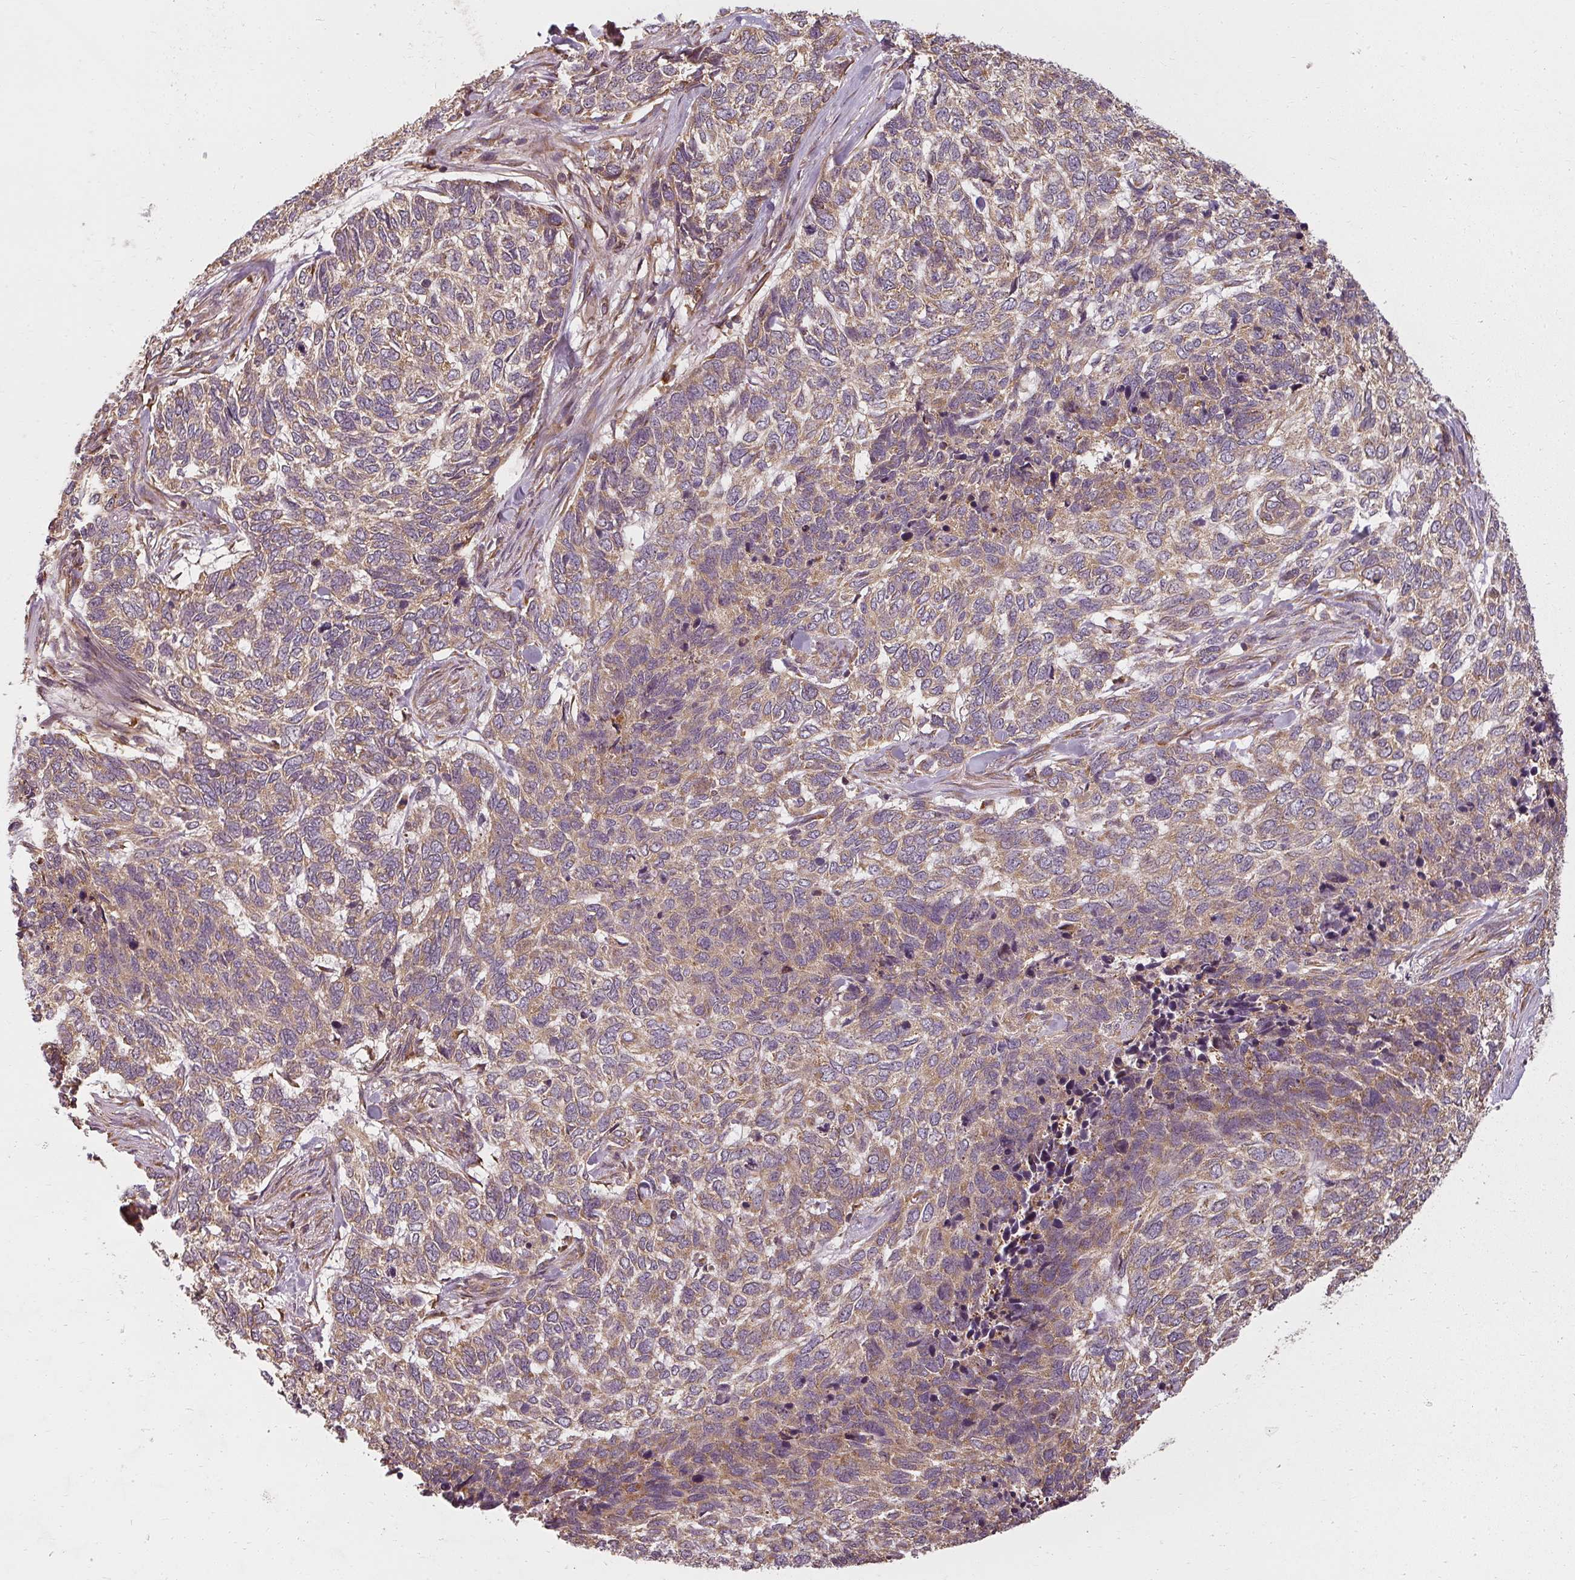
{"staining": {"intensity": "moderate", "quantity": ">75%", "location": "cytoplasmic/membranous"}, "tissue": "skin cancer", "cell_type": "Tumor cells", "image_type": "cancer", "snomed": [{"axis": "morphology", "description": "Basal cell carcinoma"}, {"axis": "topography", "description": "Skin"}], "caption": "Immunohistochemistry of basal cell carcinoma (skin) exhibits medium levels of moderate cytoplasmic/membranous positivity in about >75% of tumor cells. (brown staining indicates protein expression, while blue staining denotes nuclei).", "gene": "RPL24", "patient": {"sex": "female", "age": 65}}